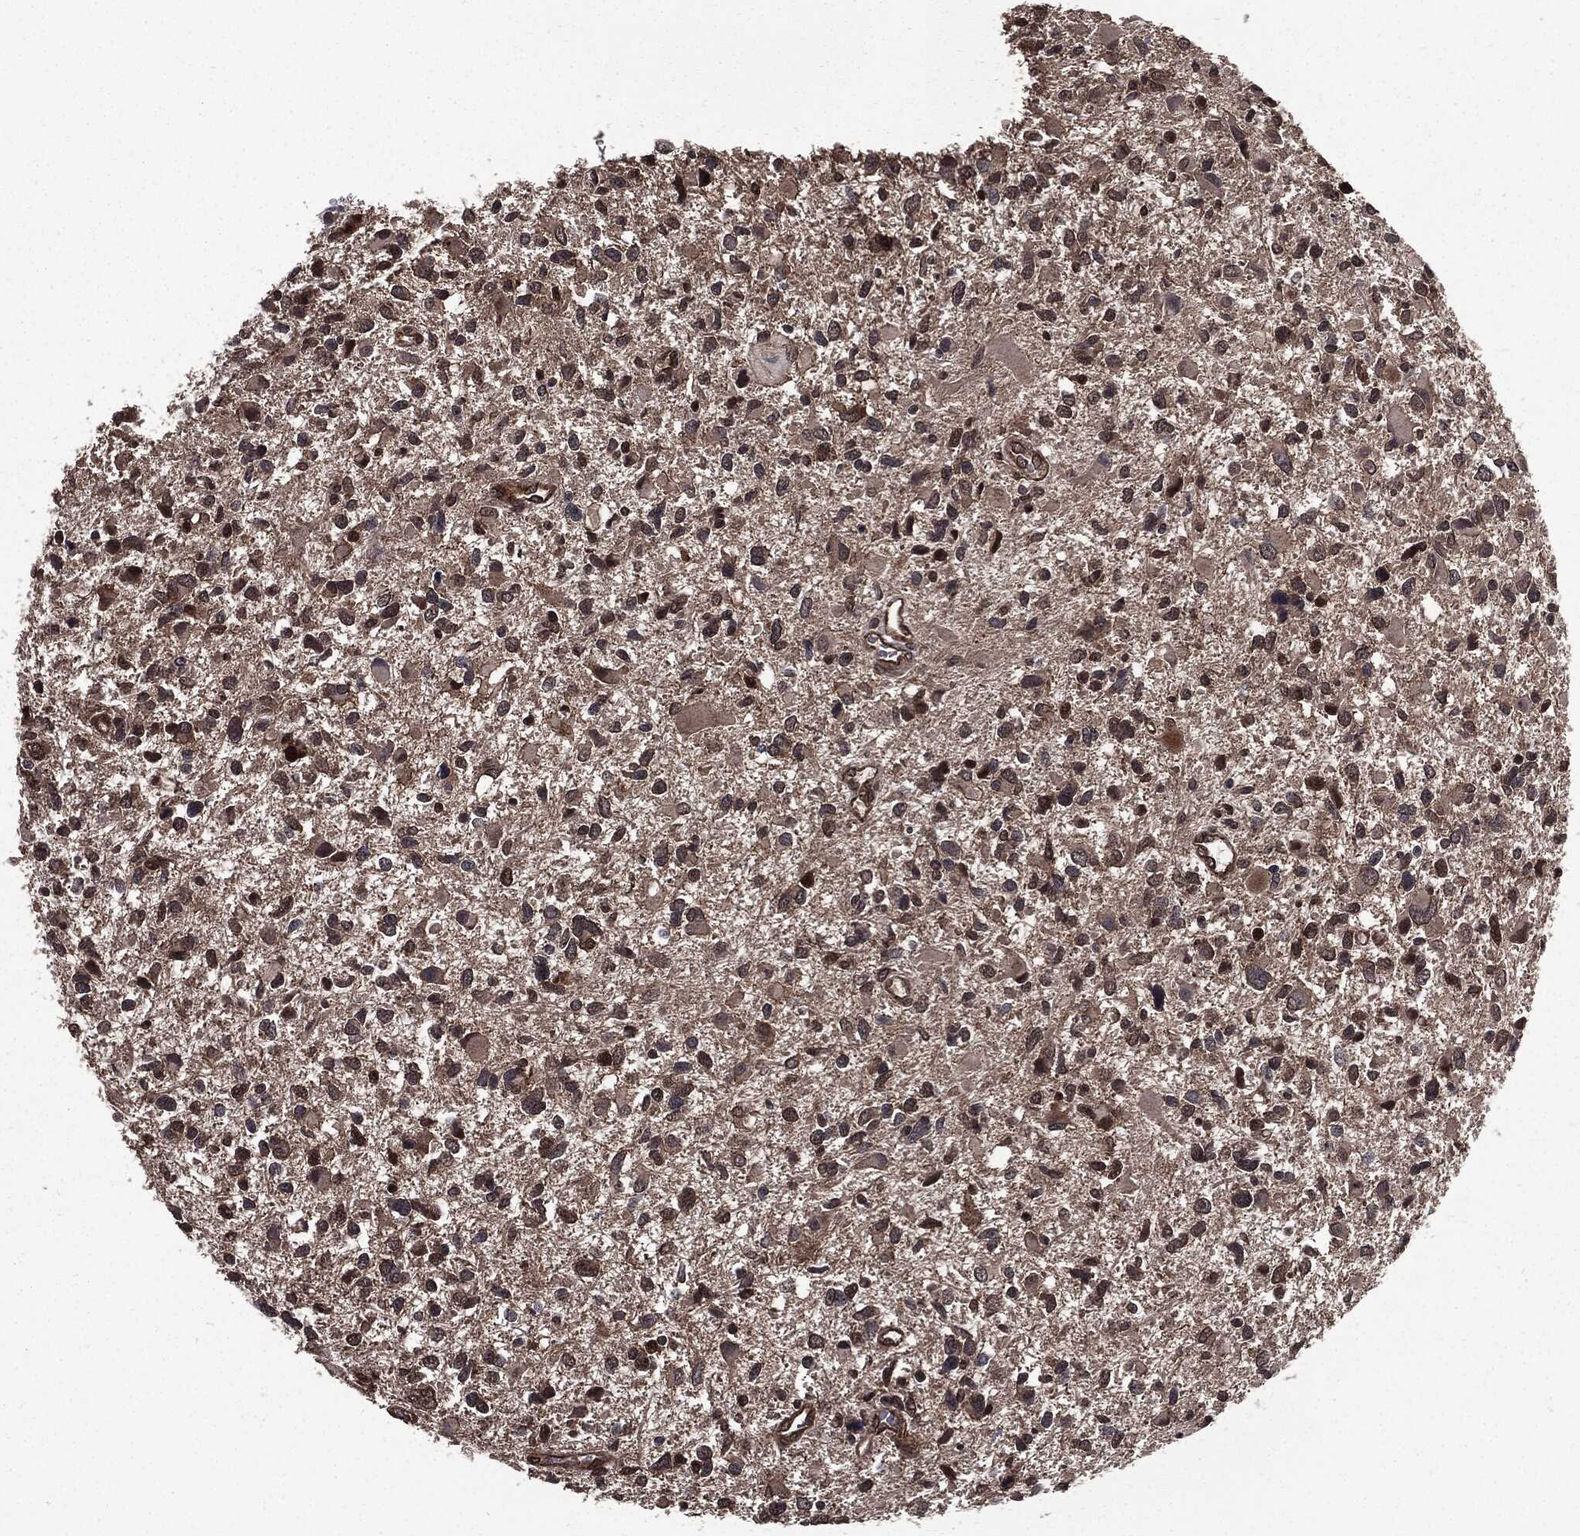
{"staining": {"intensity": "negative", "quantity": "none", "location": "none"}, "tissue": "glioma", "cell_type": "Tumor cells", "image_type": "cancer", "snomed": [{"axis": "morphology", "description": "Glioma, malignant, Low grade"}, {"axis": "topography", "description": "Brain"}], "caption": "High power microscopy photomicrograph of an immunohistochemistry photomicrograph of glioma, revealing no significant expression in tumor cells.", "gene": "PTPA", "patient": {"sex": "female", "age": 32}}